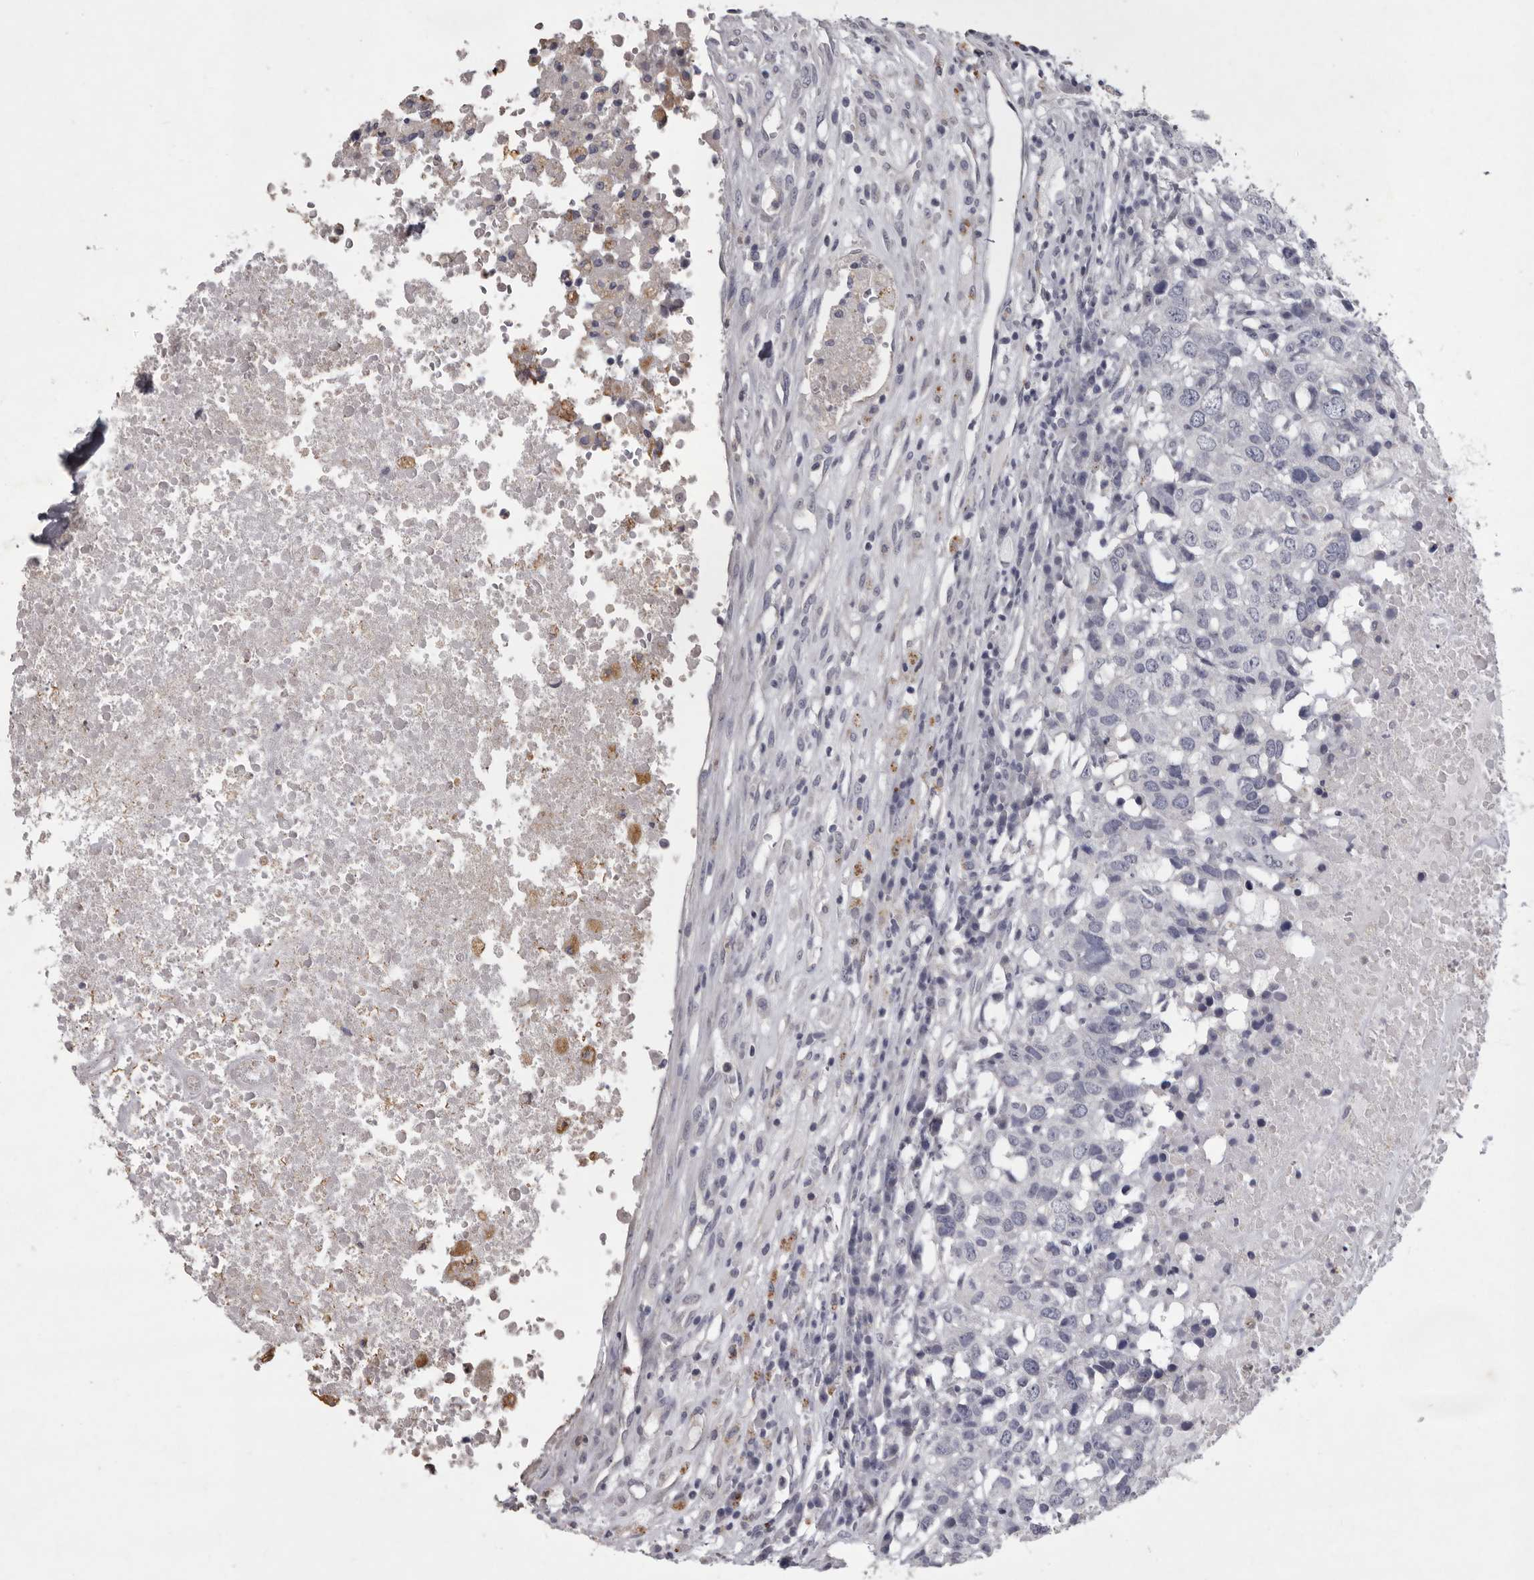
{"staining": {"intensity": "negative", "quantity": "none", "location": "none"}, "tissue": "head and neck cancer", "cell_type": "Tumor cells", "image_type": "cancer", "snomed": [{"axis": "morphology", "description": "Squamous cell carcinoma, NOS"}, {"axis": "topography", "description": "Head-Neck"}], "caption": "This is an immunohistochemistry (IHC) image of human head and neck cancer (squamous cell carcinoma). There is no staining in tumor cells.", "gene": "NKAIN4", "patient": {"sex": "male", "age": 66}}